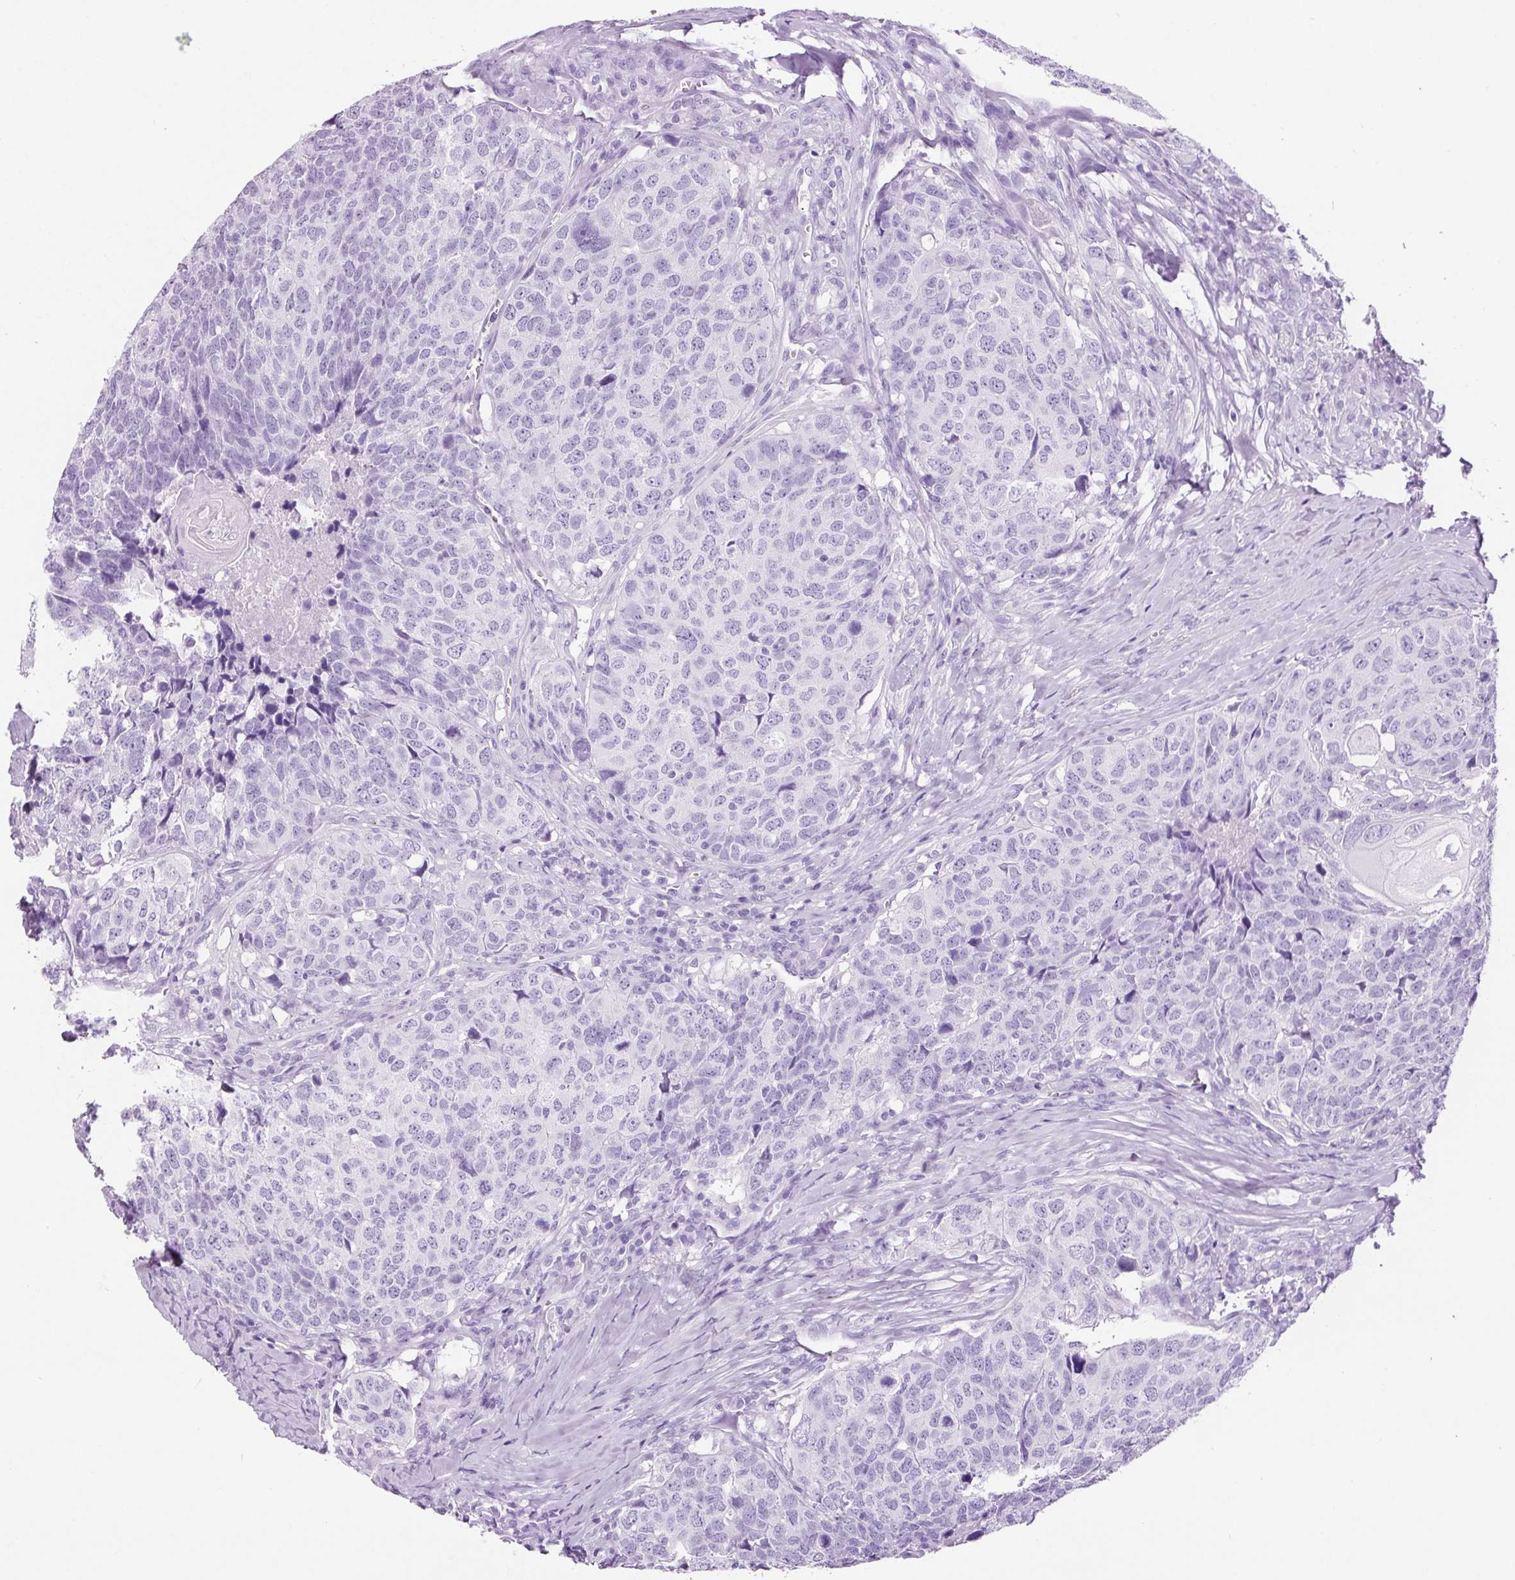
{"staining": {"intensity": "negative", "quantity": "none", "location": "none"}, "tissue": "head and neck cancer", "cell_type": "Tumor cells", "image_type": "cancer", "snomed": [{"axis": "morphology", "description": "Squamous cell carcinoma, NOS"}, {"axis": "topography", "description": "Head-Neck"}], "caption": "Tumor cells show no significant staining in head and neck cancer. (Stains: DAB immunohistochemistry (IHC) with hematoxylin counter stain, Microscopy: brightfield microscopy at high magnification).", "gene": "ADSS1", "patient": {"sex": "male", "age": 66}}